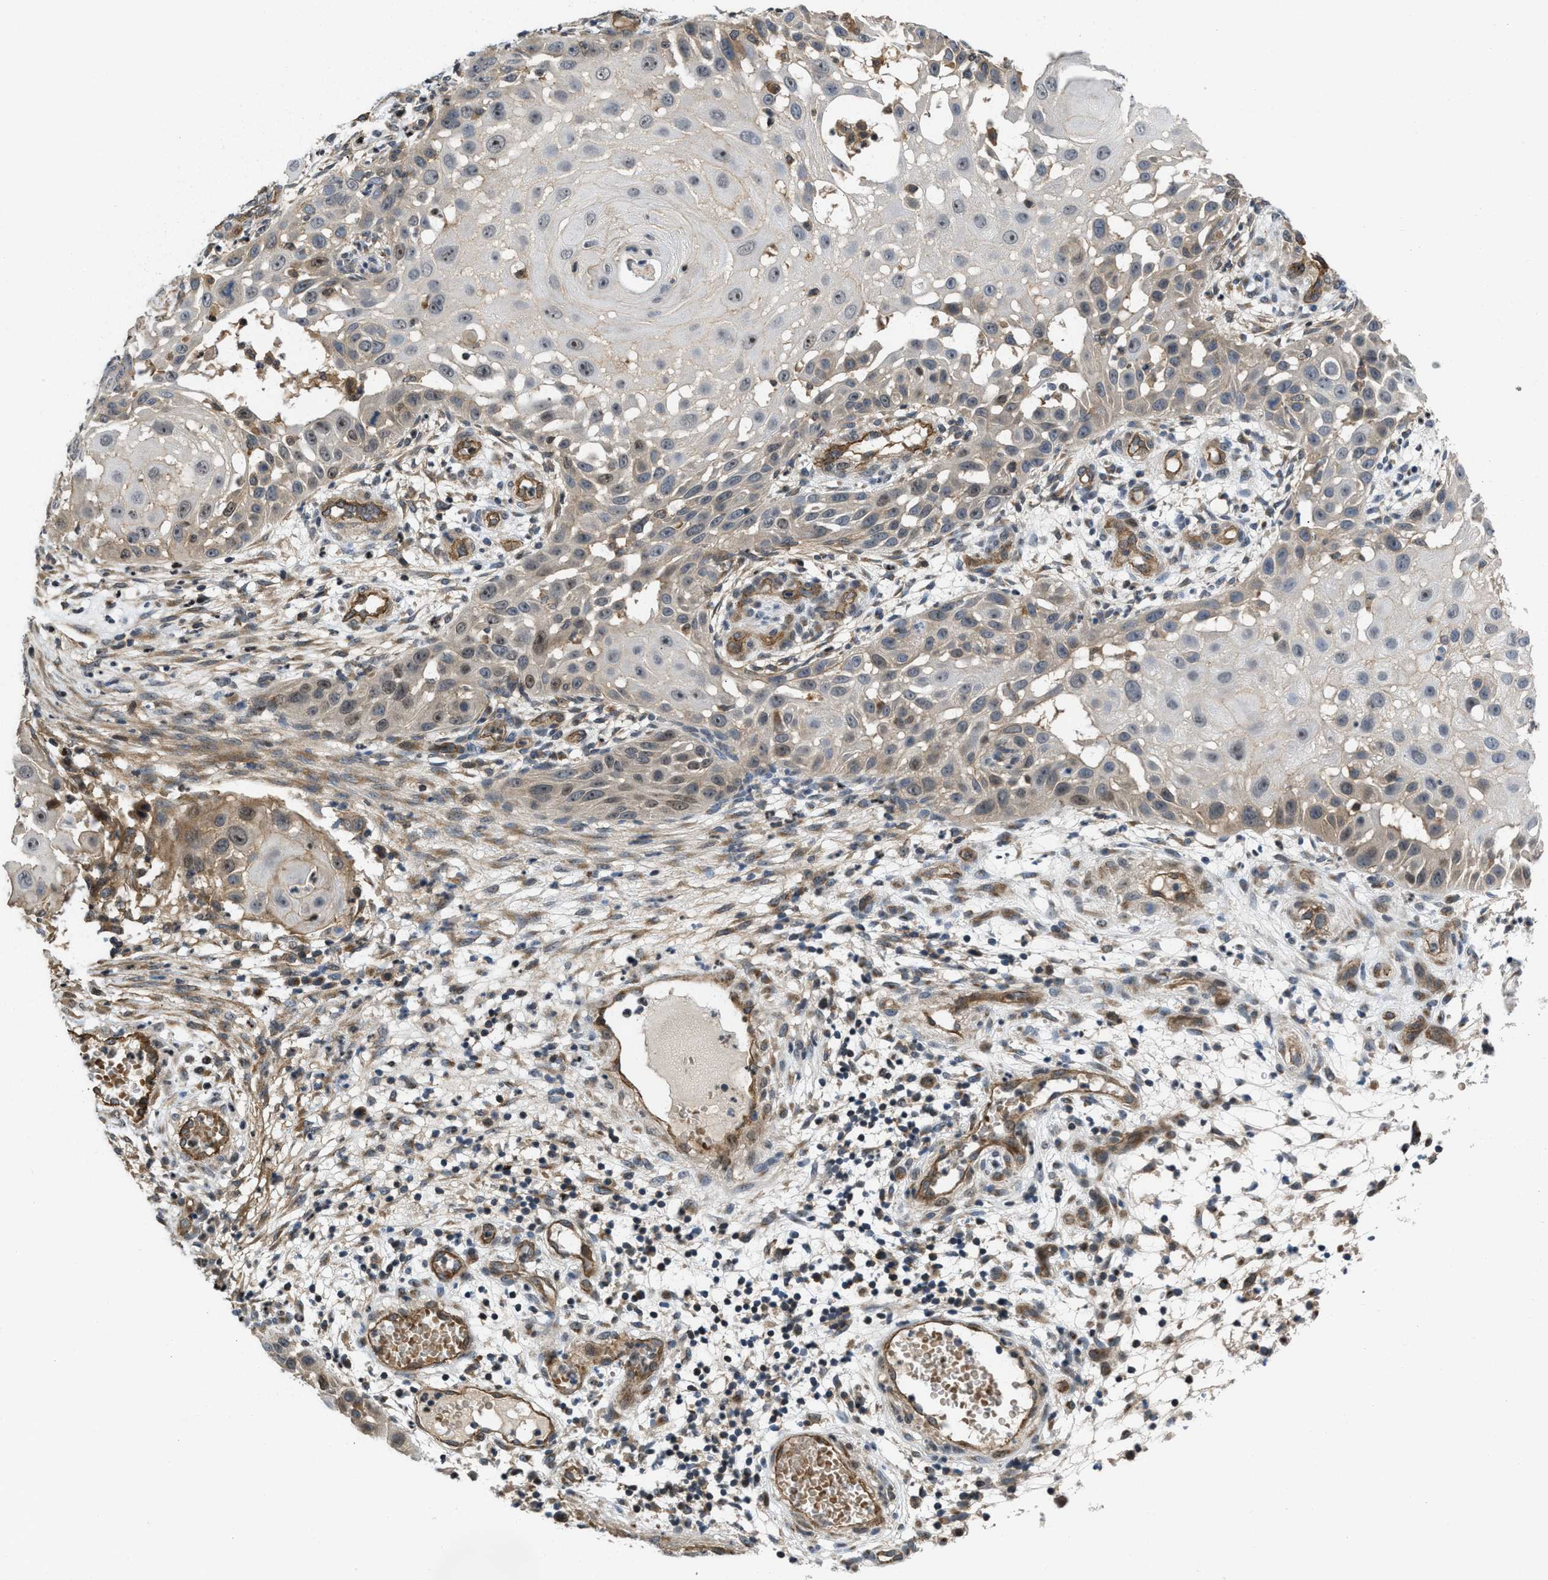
{"staining": {"intensity": "weak", "quantity": "<25%", "location": "cytoplasmic/membranous"}, "tissue": "skin cancer", "cell_type": "Tumor cells", "image_type": "cancer", "snomed": [{"axis": "morphology", "description": "Squamous cell carcinoma, NOS"}, {"axis": "topography", "description": "Skin"}], "caption": "Skin cancer was stained to show a protein in brown. There is no significant expression in tumor cells.", "gene": "GPATCH2L", "patient": {"sex": "female", "age": 44}}